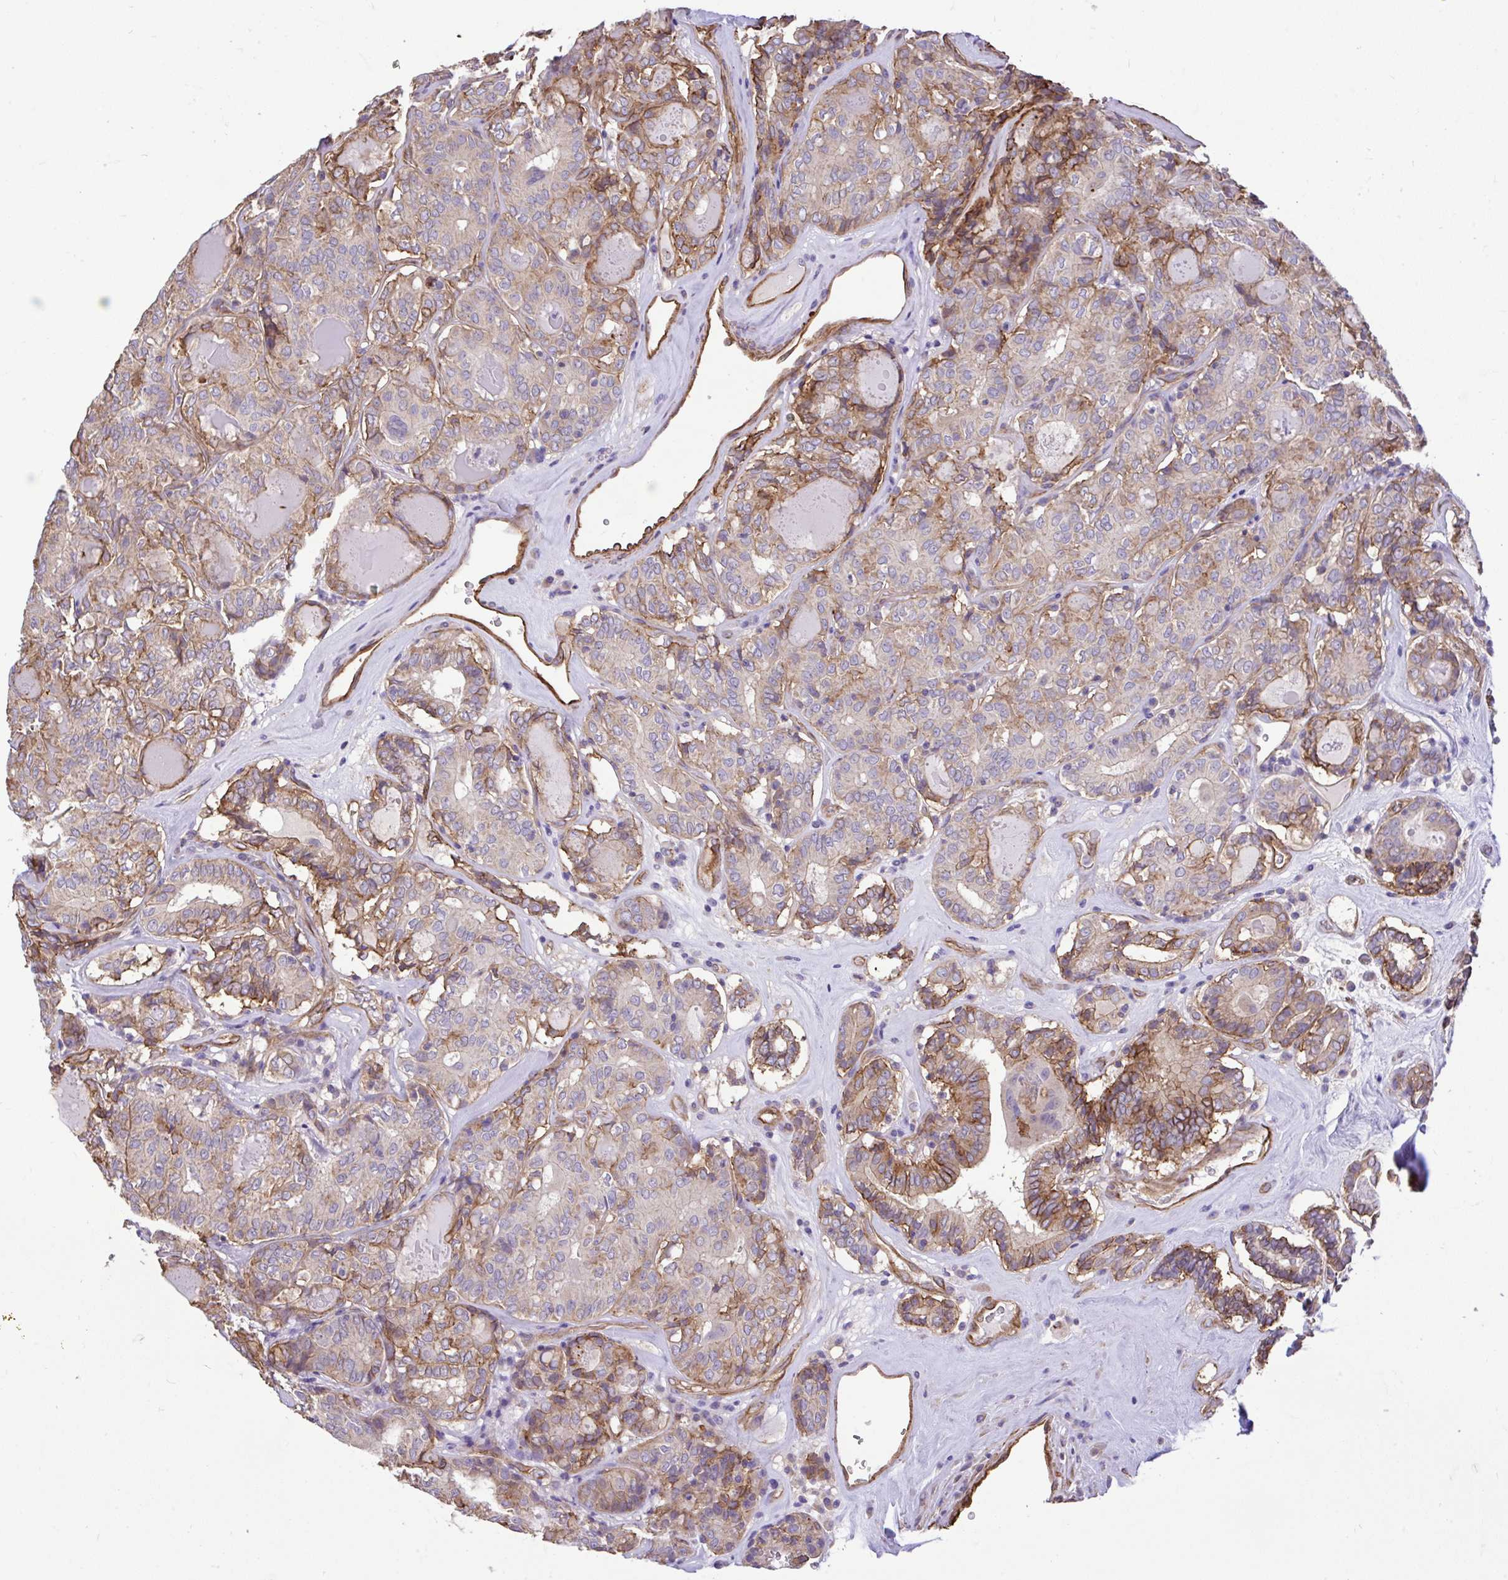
{"staining": {"intensity": "moderate", "quantity": "25%-75%", "location": "cytoplasmic/membranous"}, "tissue": "thyroid cancer", "cell_type": "Tumor cells", "image_type": "cancer", "snomed": [{"axis": "morphology", "description": "Papillary adenocarcinoma, NOS"}, {"axis": "topography", "description": "Thyroid gland"}], "caption": "High-power microscopy captured an immunohistochemistry (IHC) histopathology image of papillary adenocarcinoma (thyroid), revealing moderate cytoplasmic/membranous expression in approximately 25%-75% of tumor cells.", "gene": "PTPRK", "patient": {"sex": "female", "age": 72}}